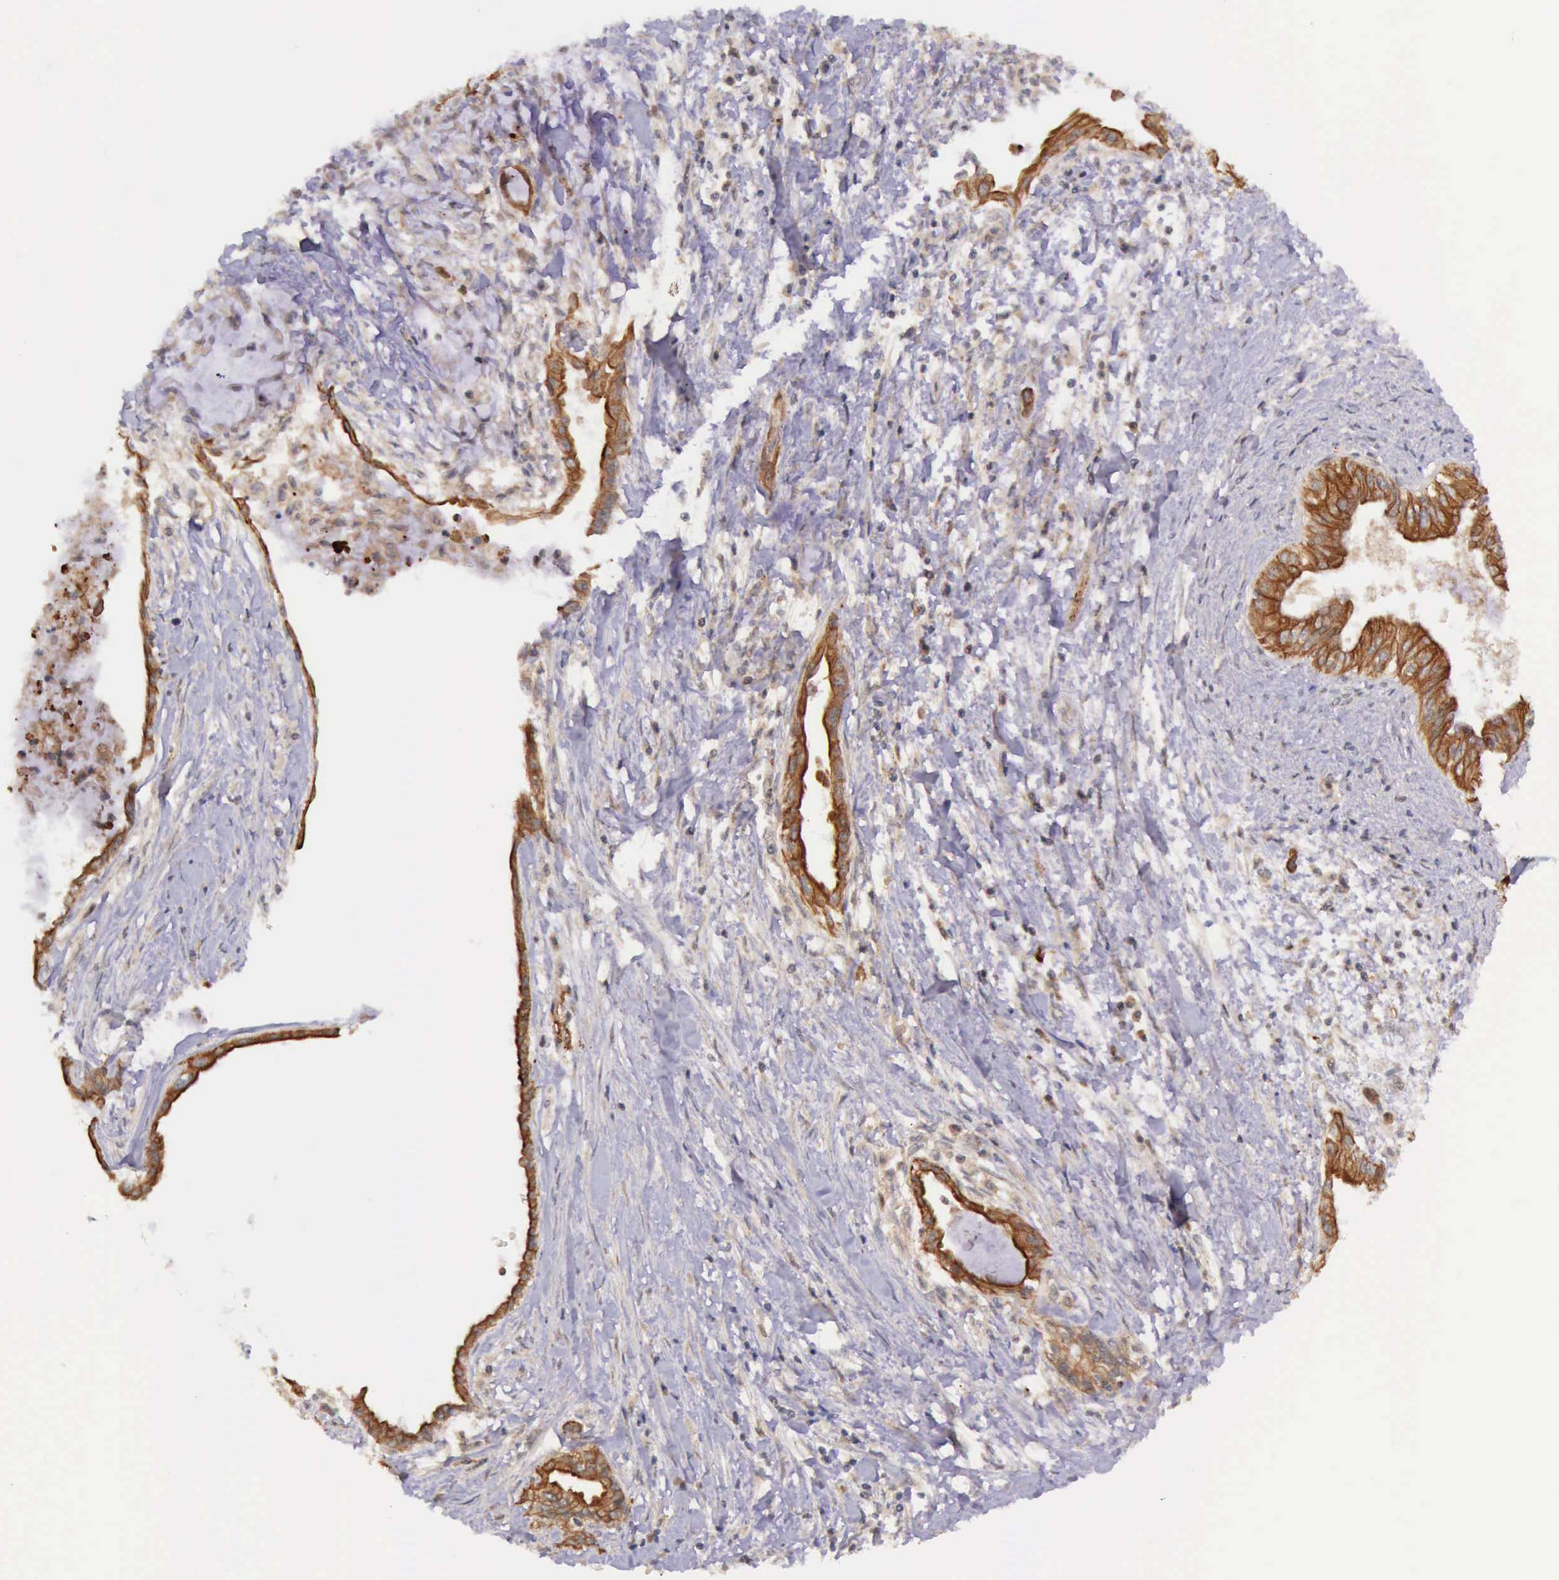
{"staining": {"intensity": "strong", "quantity": ">75%", "location": "cytoplasmic/membranous"}, "tissue": "pancreatic cancer", "cell_type": "Tumor cells", "image_type": "cancer", "snomed": [{"axis": "morphology", "description": "Adenocarcinoma, NOS"}, {"axis": "topography", "description": "Pancreas"}], "caption": "The photomicrograph demonstrates immunohistochemical staining of pancreatic cancer (adenocarcinoma). There is strong cytoplasmic/membranous positivity is present in about >75% of tumor cells. Immunohistochemistry (ihc) stains the protein in brown and the nuclei are stained blue.", "gene": "PRICKLE3", "patient": {"sex": "female", "age": 64}}